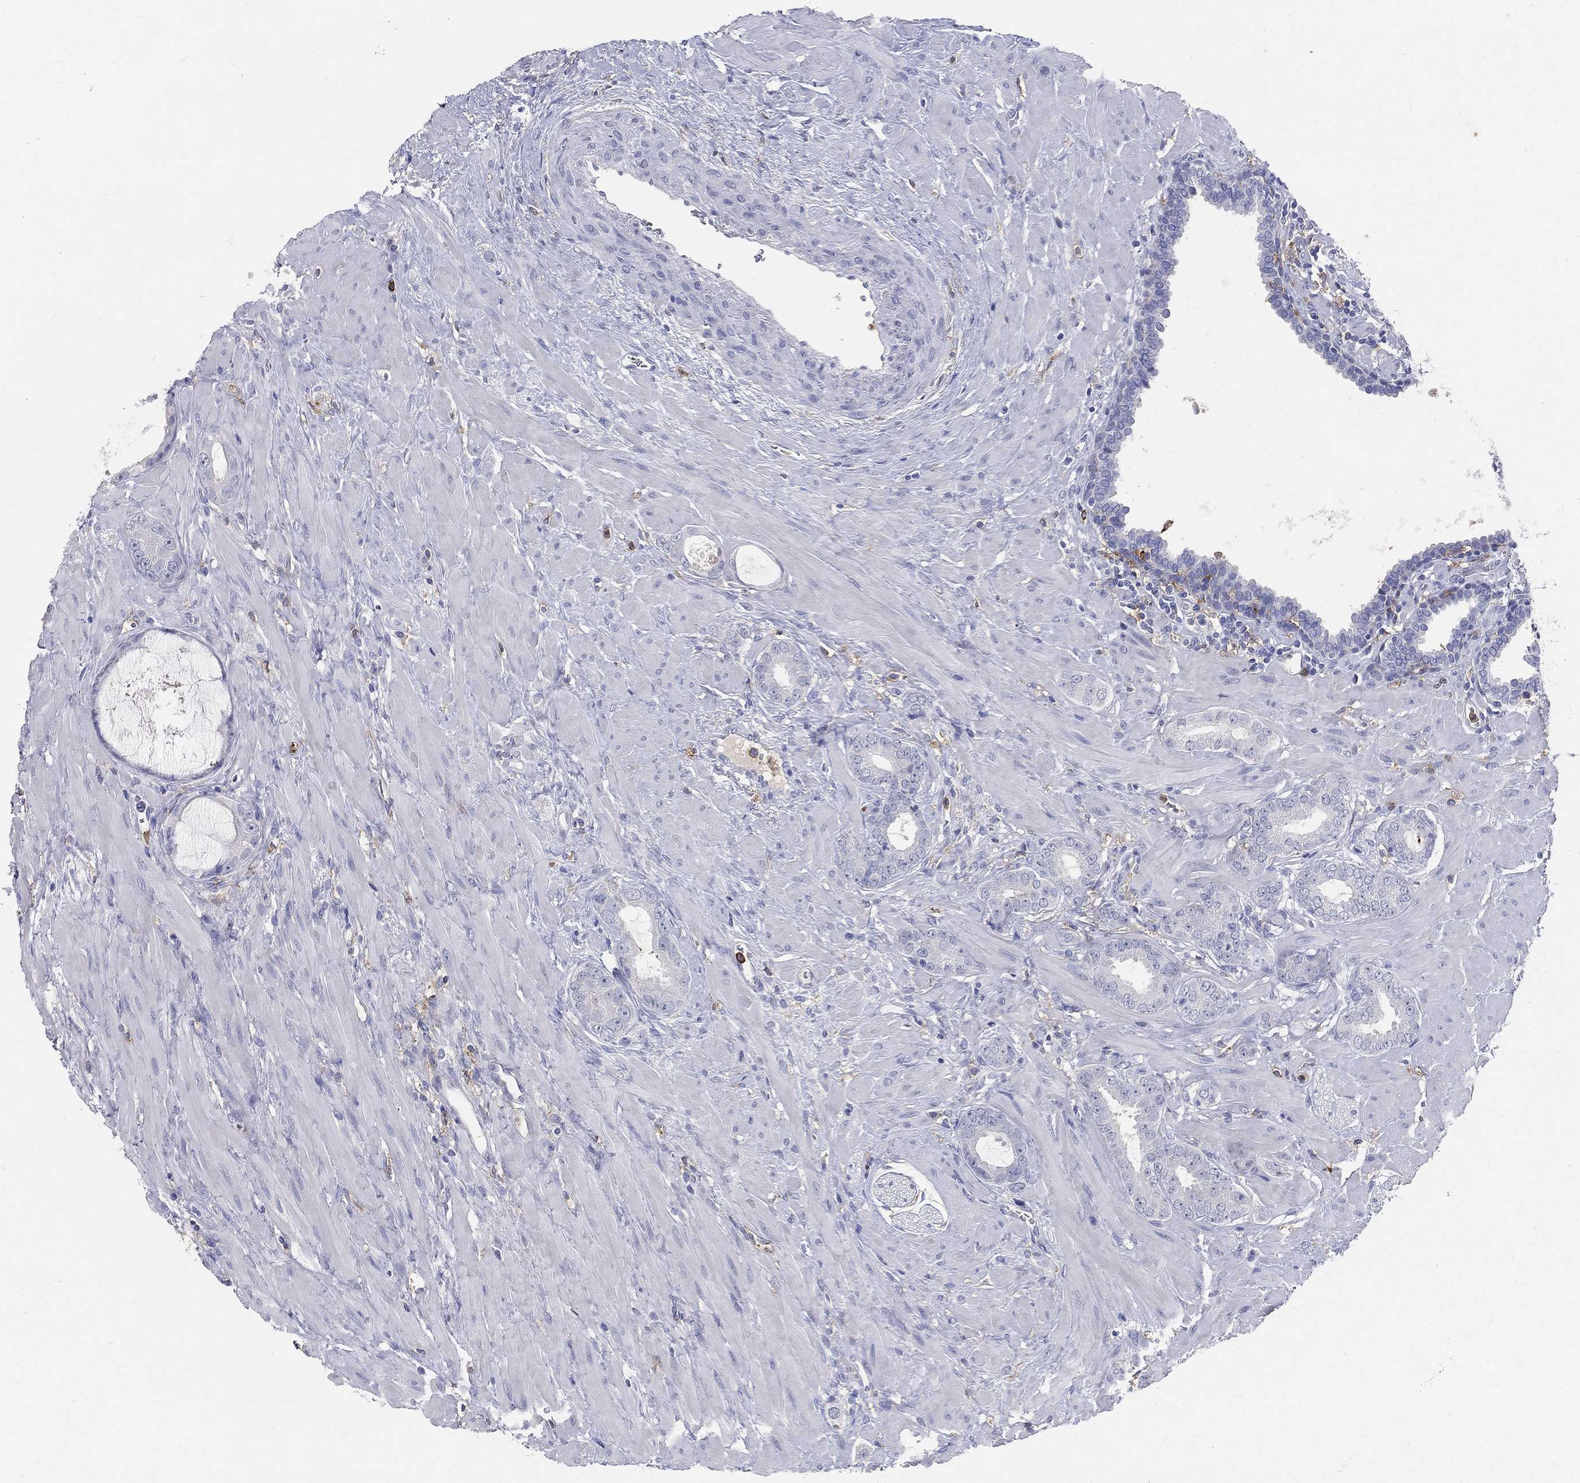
{"staining": {"intensity": "negative", "quantity": "none", "location": "none"}, "tissue": "prostate cancer", "cell_type": "Tumor cells", "image_type": "cancer", "snomed": [{"axis": "morphology", "description": "Adenocarcinoma, Low grade"}, {"axis": "topography", "description": "Prostate"}], "caption": "Human prostate cancer (low-grade adenocarcinoma) stained for a protein using IHC reveals no expression in tumor cells.", "gene": "CD33", "patient": {"sex": "male", "age": 68}}